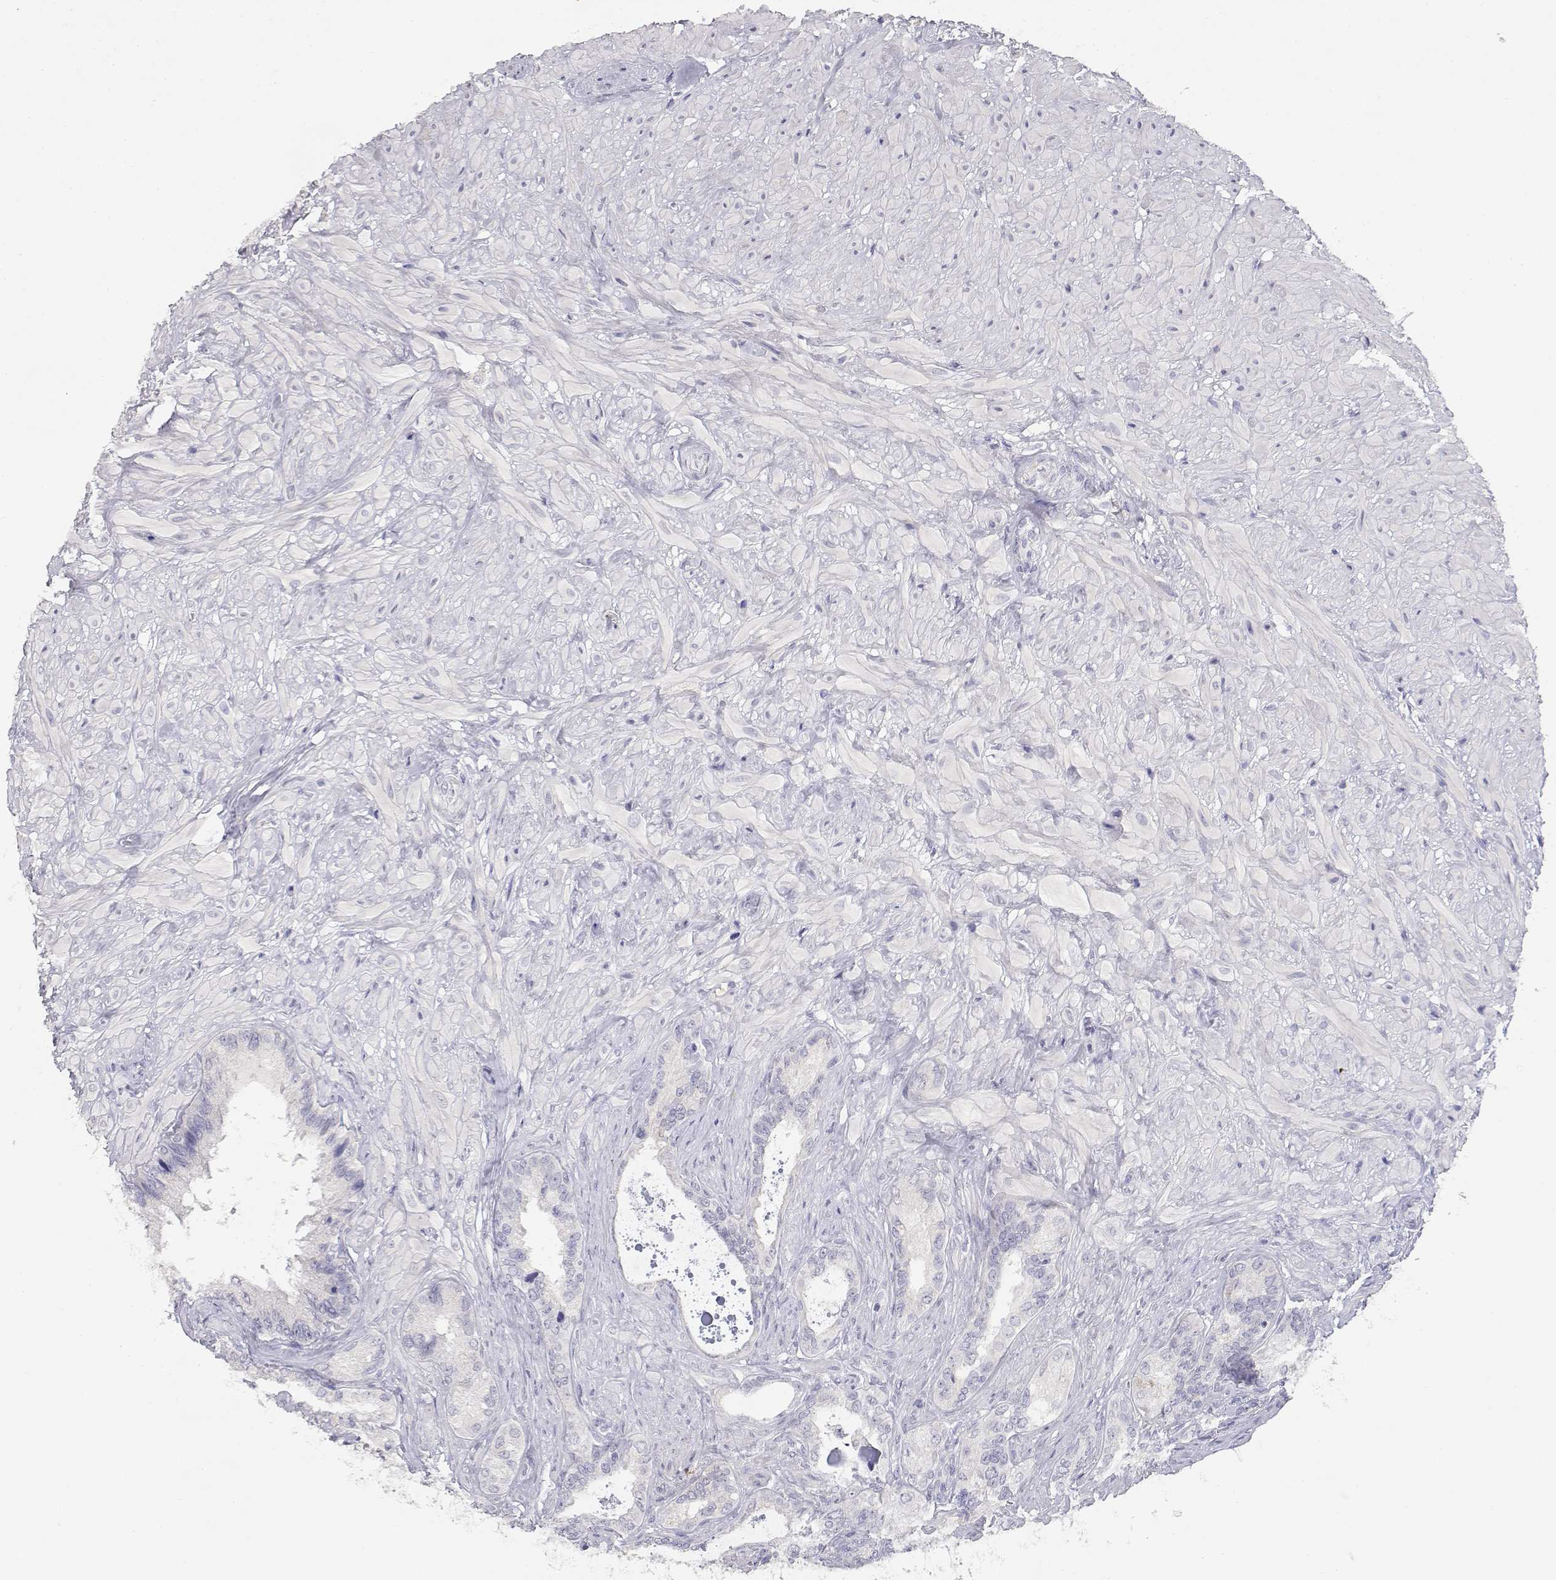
{"staining": {"intensity": "negative", "quantity": "none", "location": "none"}, "tissue": "seminal vesicle", "cell_type": "Glandular cells", "image_type": "normal", "snomed": [{"axis": "morphology", "description": "Normal tissue, NOS"}, {"axis": "topography", "description": "Seminal veicle"}], "caption": "DAB (3,3'-diaminobenzidine) immunohistochemical staining of benign human seminal vesicle reveals no significant staining in glandular cells.", "gene": "ADA", "patient": {"sex": "male", "age": 72}}